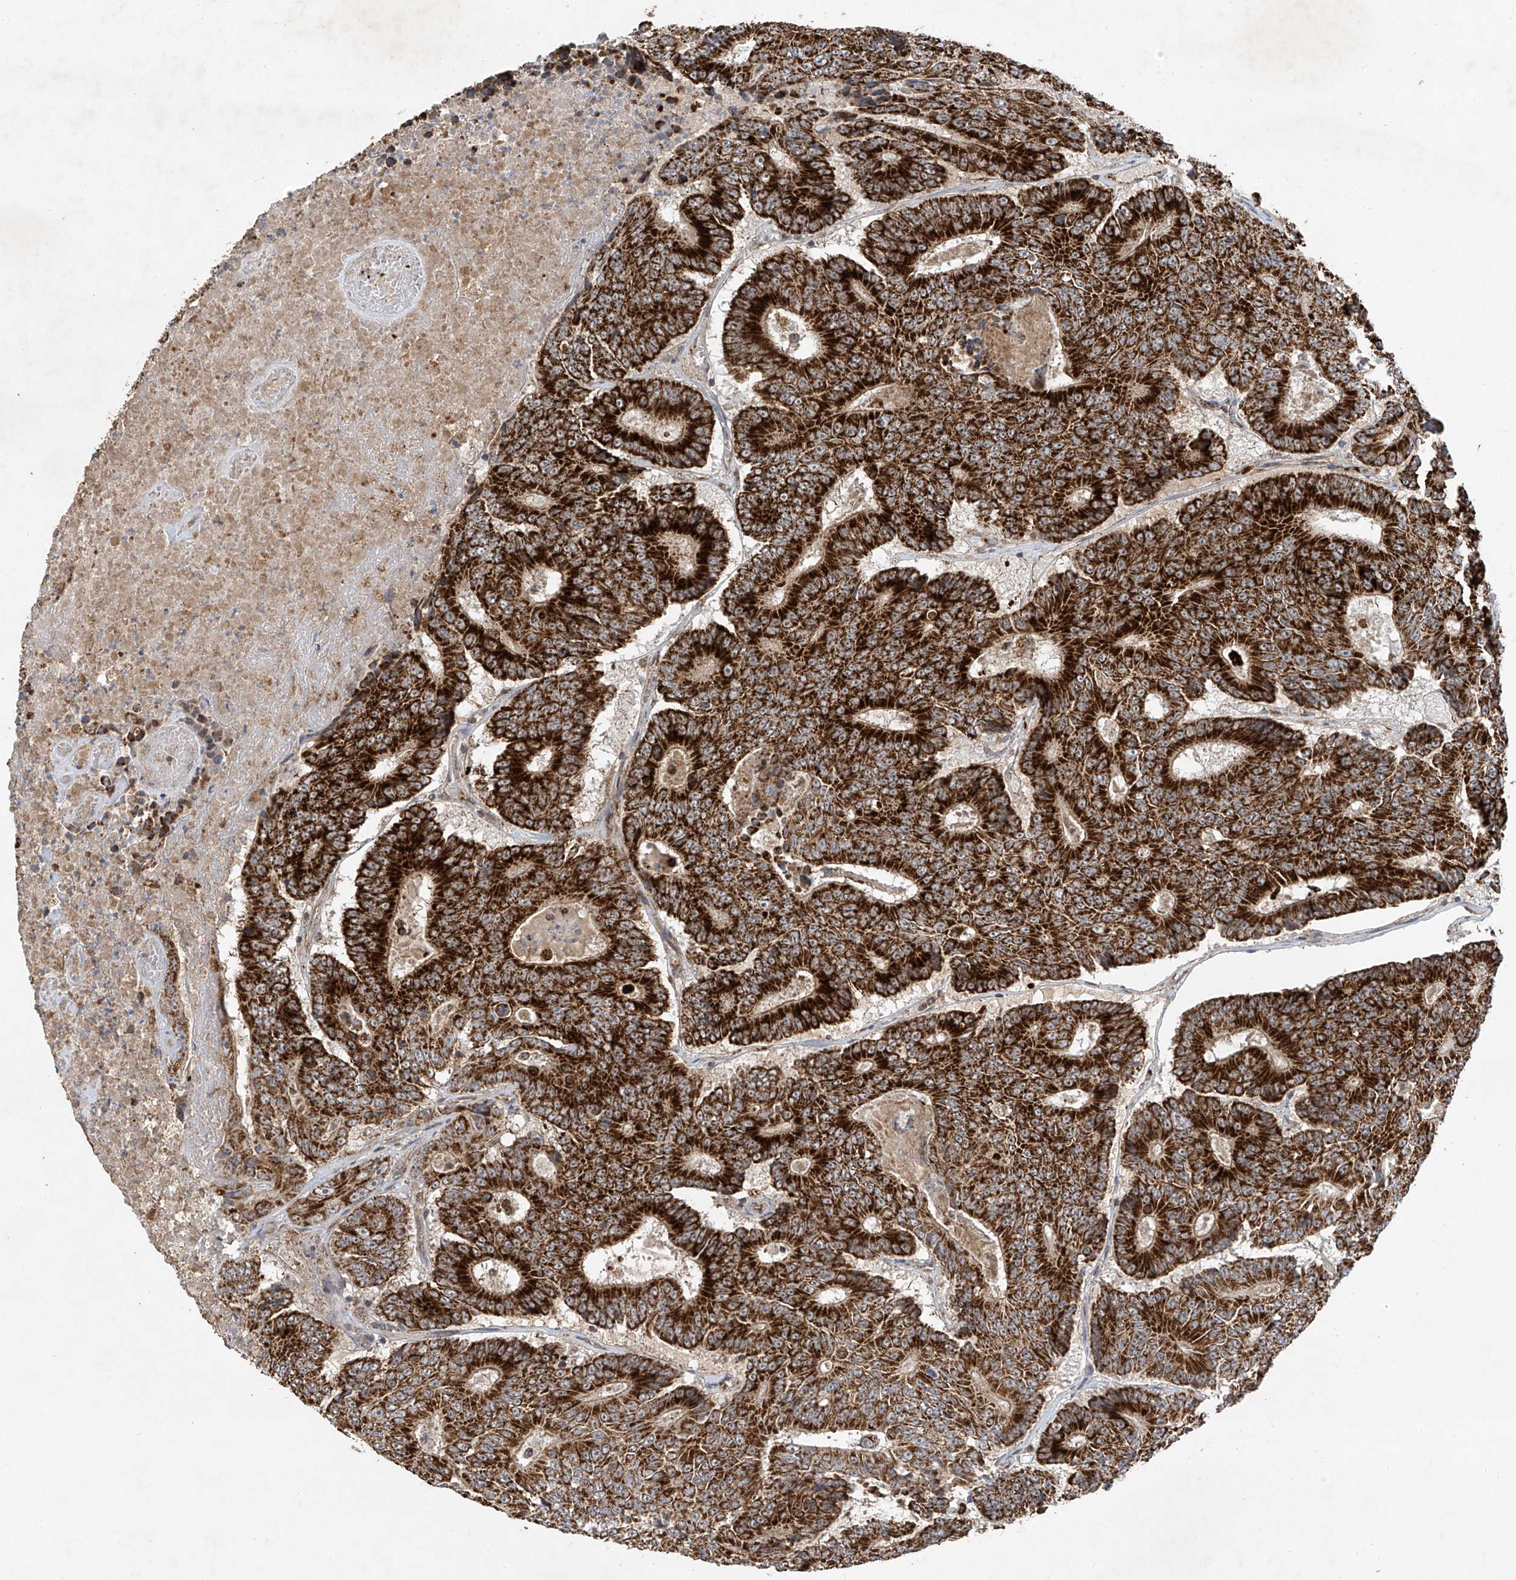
{"staining": {"intensity": "strong", "quantity": ">75%", "location": "cytoplasmic/membranous"}, "tissue": "colorectal cancer", "cell_type": "Tumor cells", "image_type": "cancer", "snomed": [{"axis": "morphology", "description": "Adenocarcinoma, NOS"}, {"axis": "topography", "description": "Colon"}], "caption": "Human colorectal cancer stained for a protein (brown) reveals strong cytoplasmic/membranous positive expression in about >75% of tumor cells.", "gene": "UQCC1", "patient": {"sex": "male", "age": 83}}